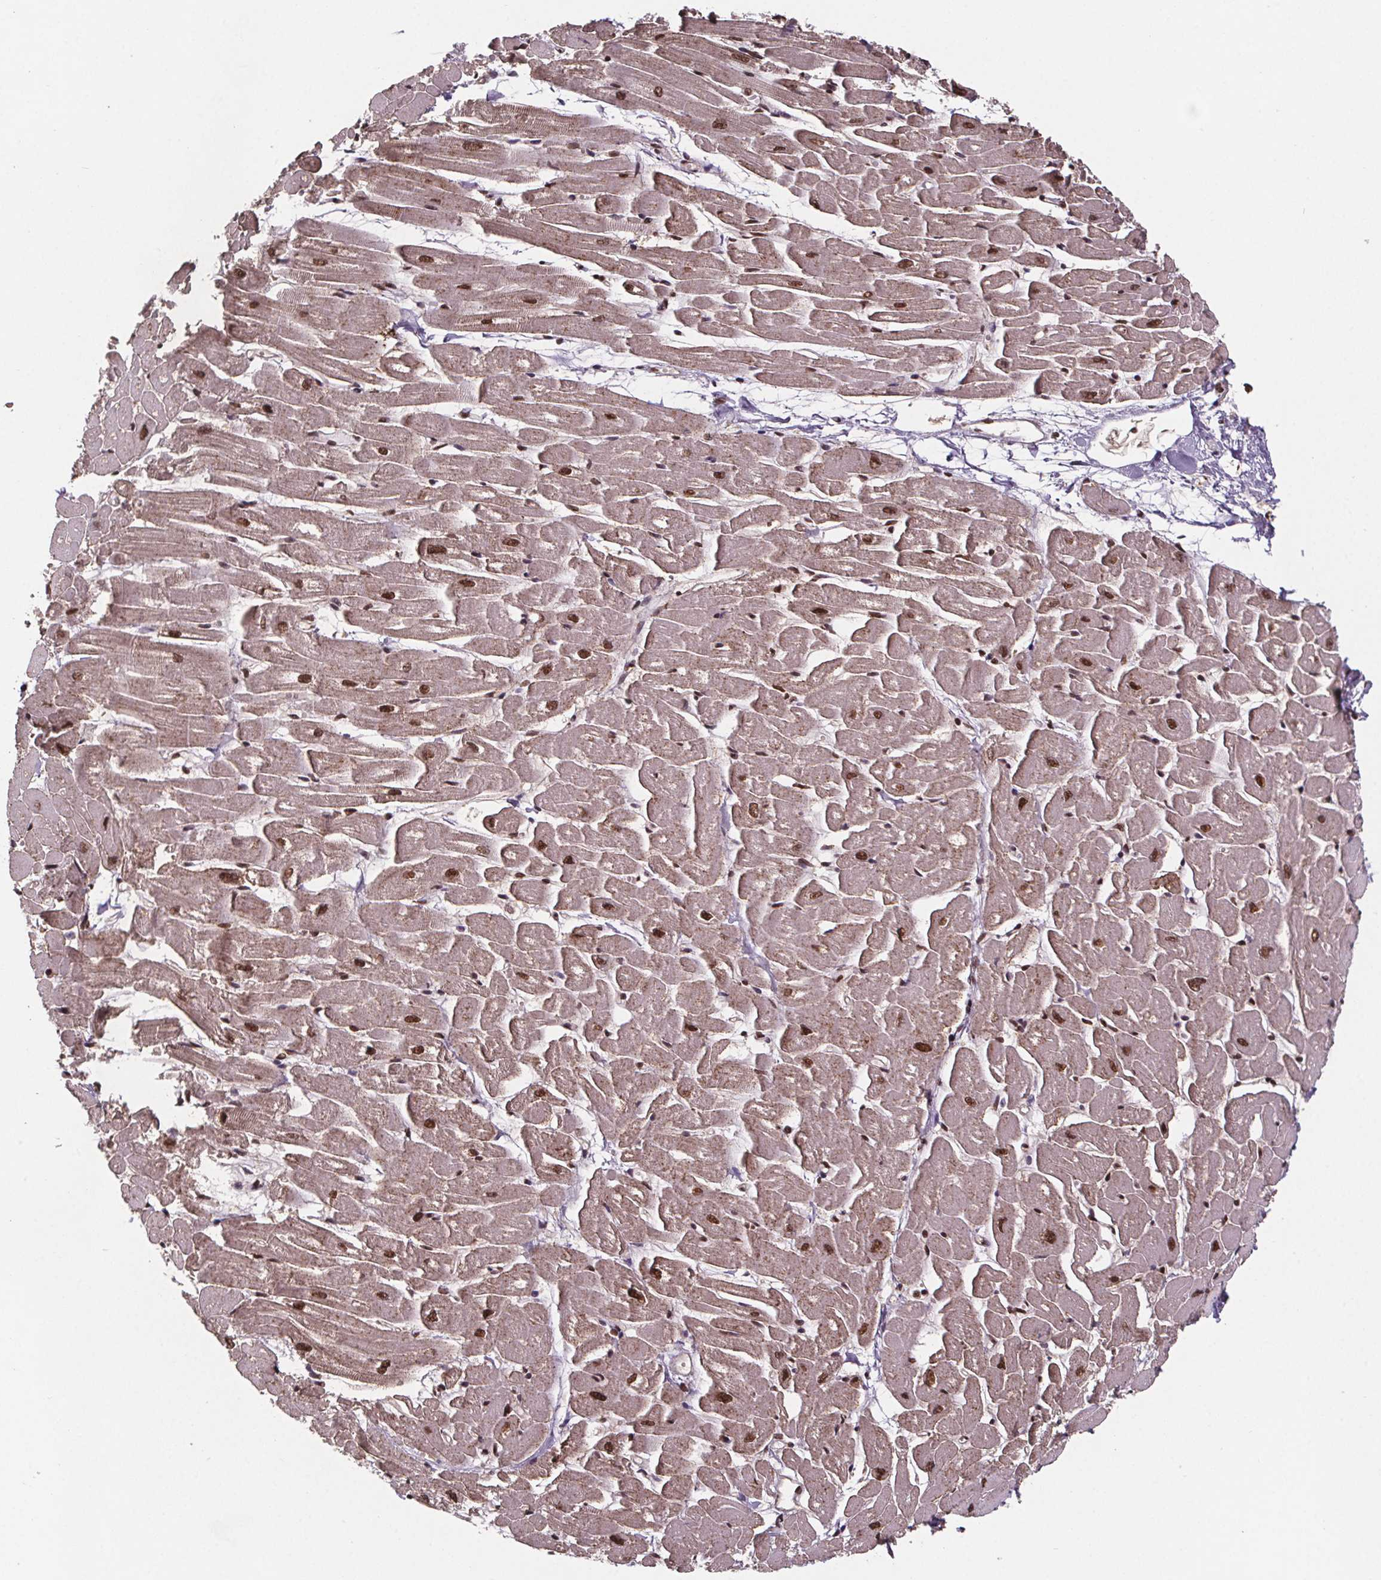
{"staining": {"intensity": "strong", "quantity": ">75%", "location": "nuclear"}, "tissue": "heart muscle", "cell_type": "Cardiomyocytes", "image_type": "normal", "snomed": [{"axis": "morphology", "description": "Normal tissue, NOS"}, {"axis": "topography", "description": "Heart"}], "caption": "Heart muscle stained with immunohistochemistry shows strong nuclear positivity in approximately >75% of cardiomyocytes. Using DAB (brown) and hematoxylin (blue) stains, captured at high magnification using brightfield microscopy.", "gene": "JARID2", "patient": {"sex": "male", "age": 57}}